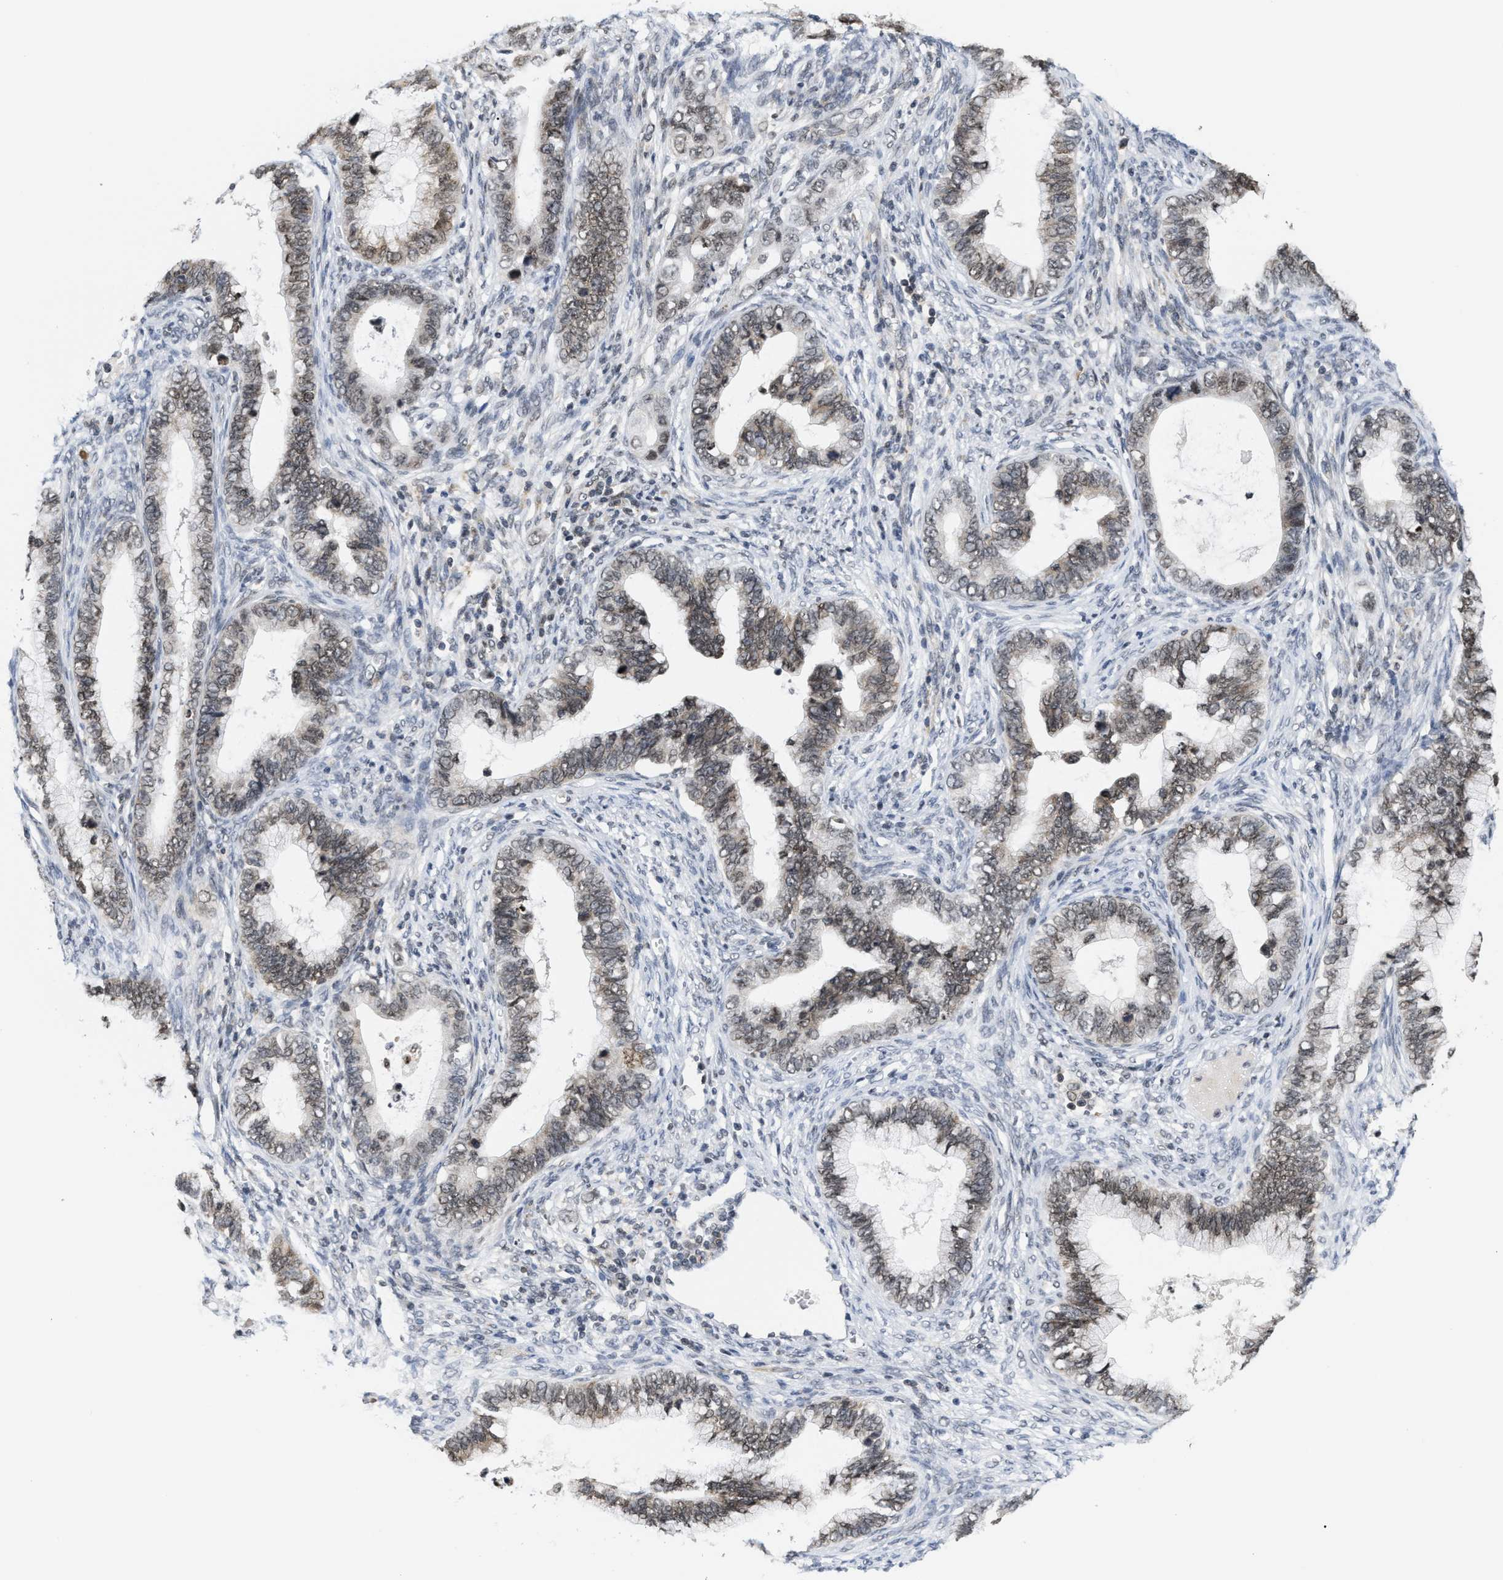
{"staining": {"intensity": "weak", "quantity": ">75%", "location": "nuclear"}, "tissue": "cervical cancer", "cell_type": "Tumor cells", "image_type": "cancer", "snomed": [{"axis": "morphology", "description": "Adenocarcinoma, NOS"}, {"axis": "topography", "description": "Cervix"}], "caption": "Adenocarcinoma (cervical) tissue exhibits weak nuclear positivity in about >75% of tumor cells, visualized by immunohistochemistry.", "gene": "ANKRD6", "patient": {"sex": "female", "age": 44}}